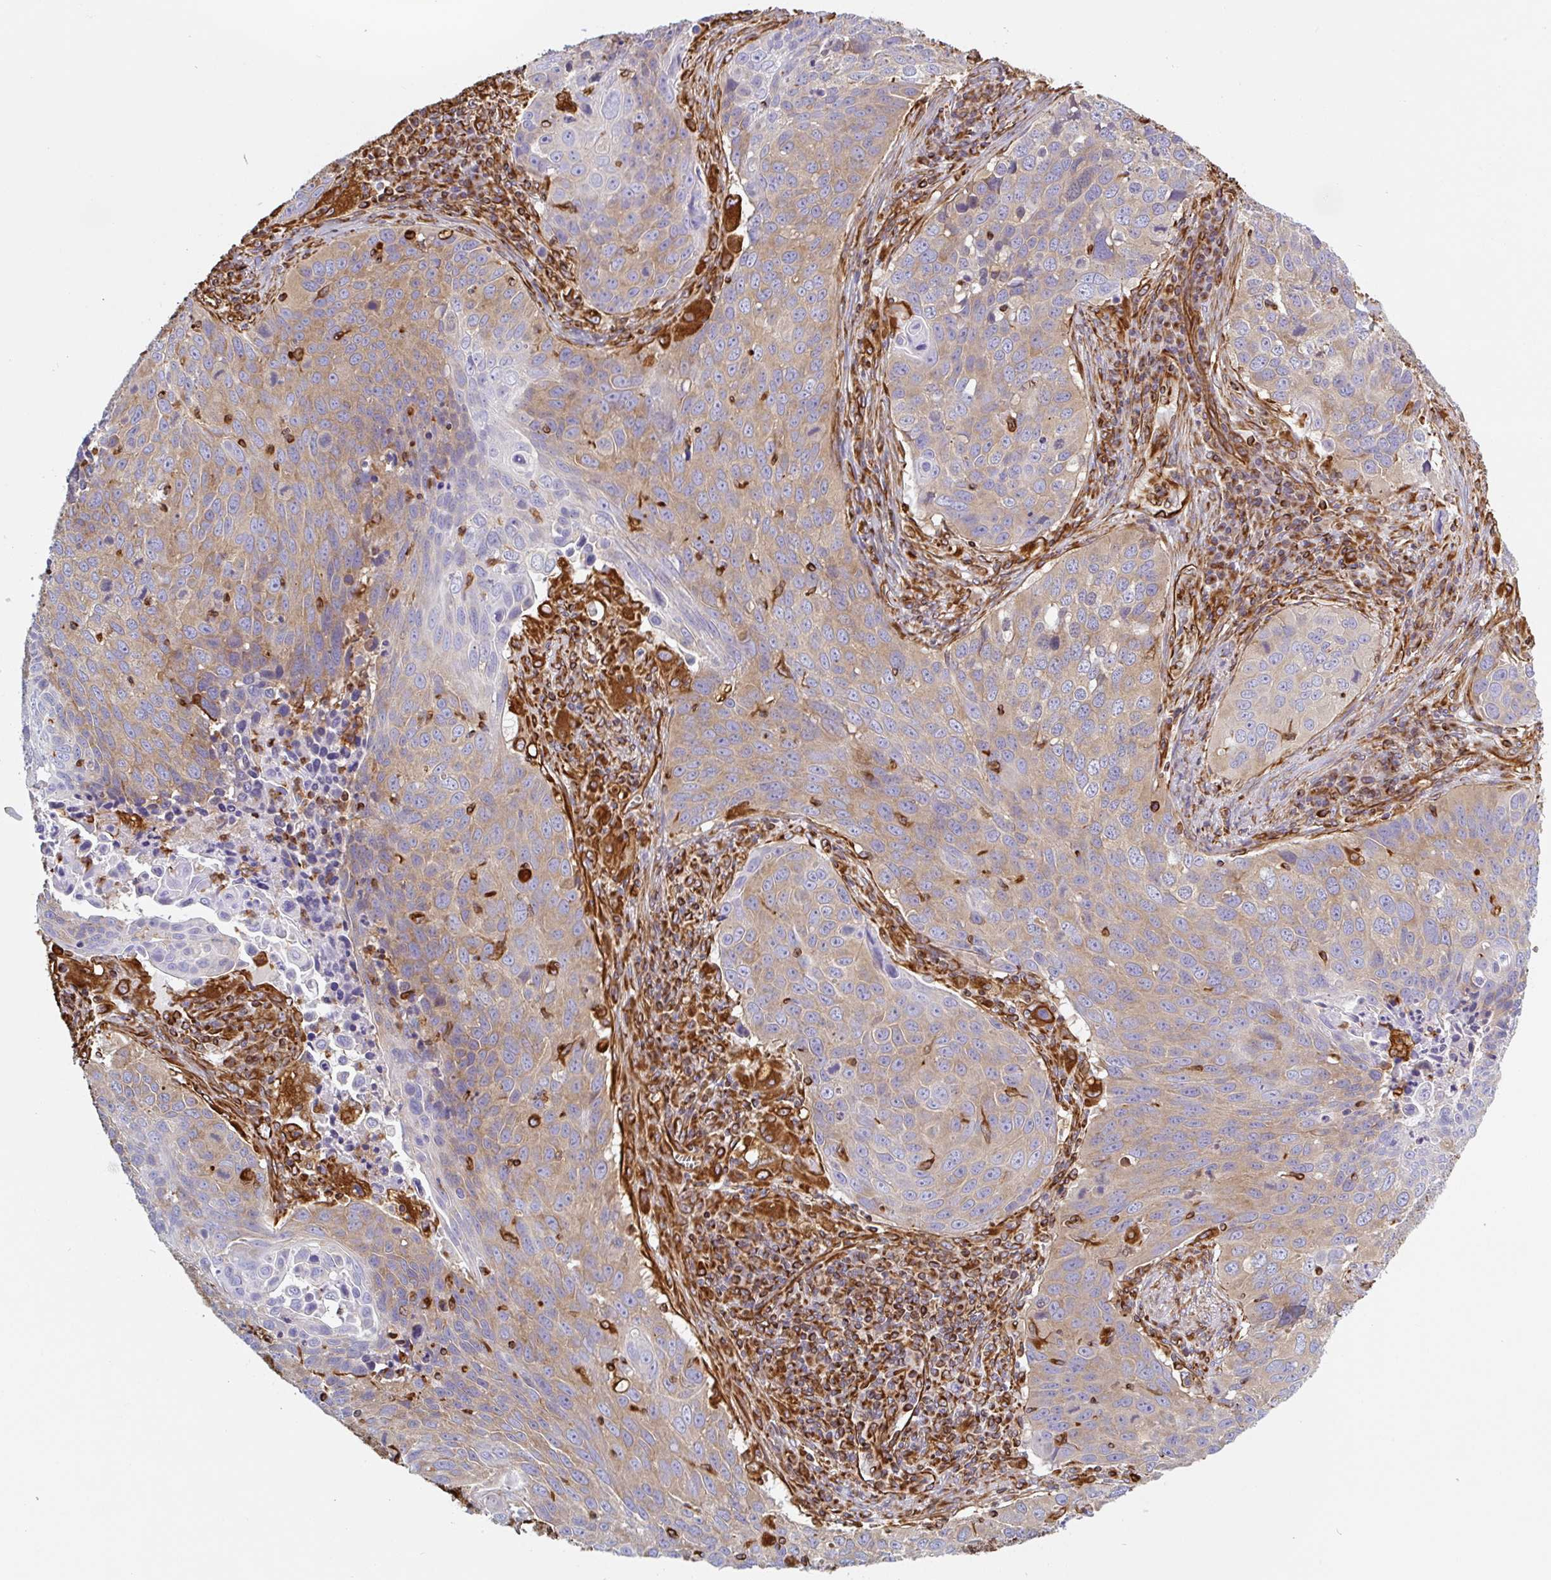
{"staining": {"intensity": "weak", "quantity": ">75%", "location": "cytoplasmic/membranous"}, "tissue": "lung cancer", "cell_type": "Tumor cells", "image_type": "cancer", "snomed": [{"axis": "morphology", "description": "Squamous cell carcinoma, NOS"}, {"axis": "topography", "description": "Lung"}], "caption": "A photomicrograph of human squamous cell carcinoma (lung) stained for a protein demonstrates weak cytoplasmic/membranous brown staining in tumor cells. The staining was performed using DAB to visualize the protein expression in brown, while the nuclei were stained in blue with hematoxylin (Magnification: 20x).", "gene": "PPFIA1", "patient": {"sex": "male", "age": 78}}